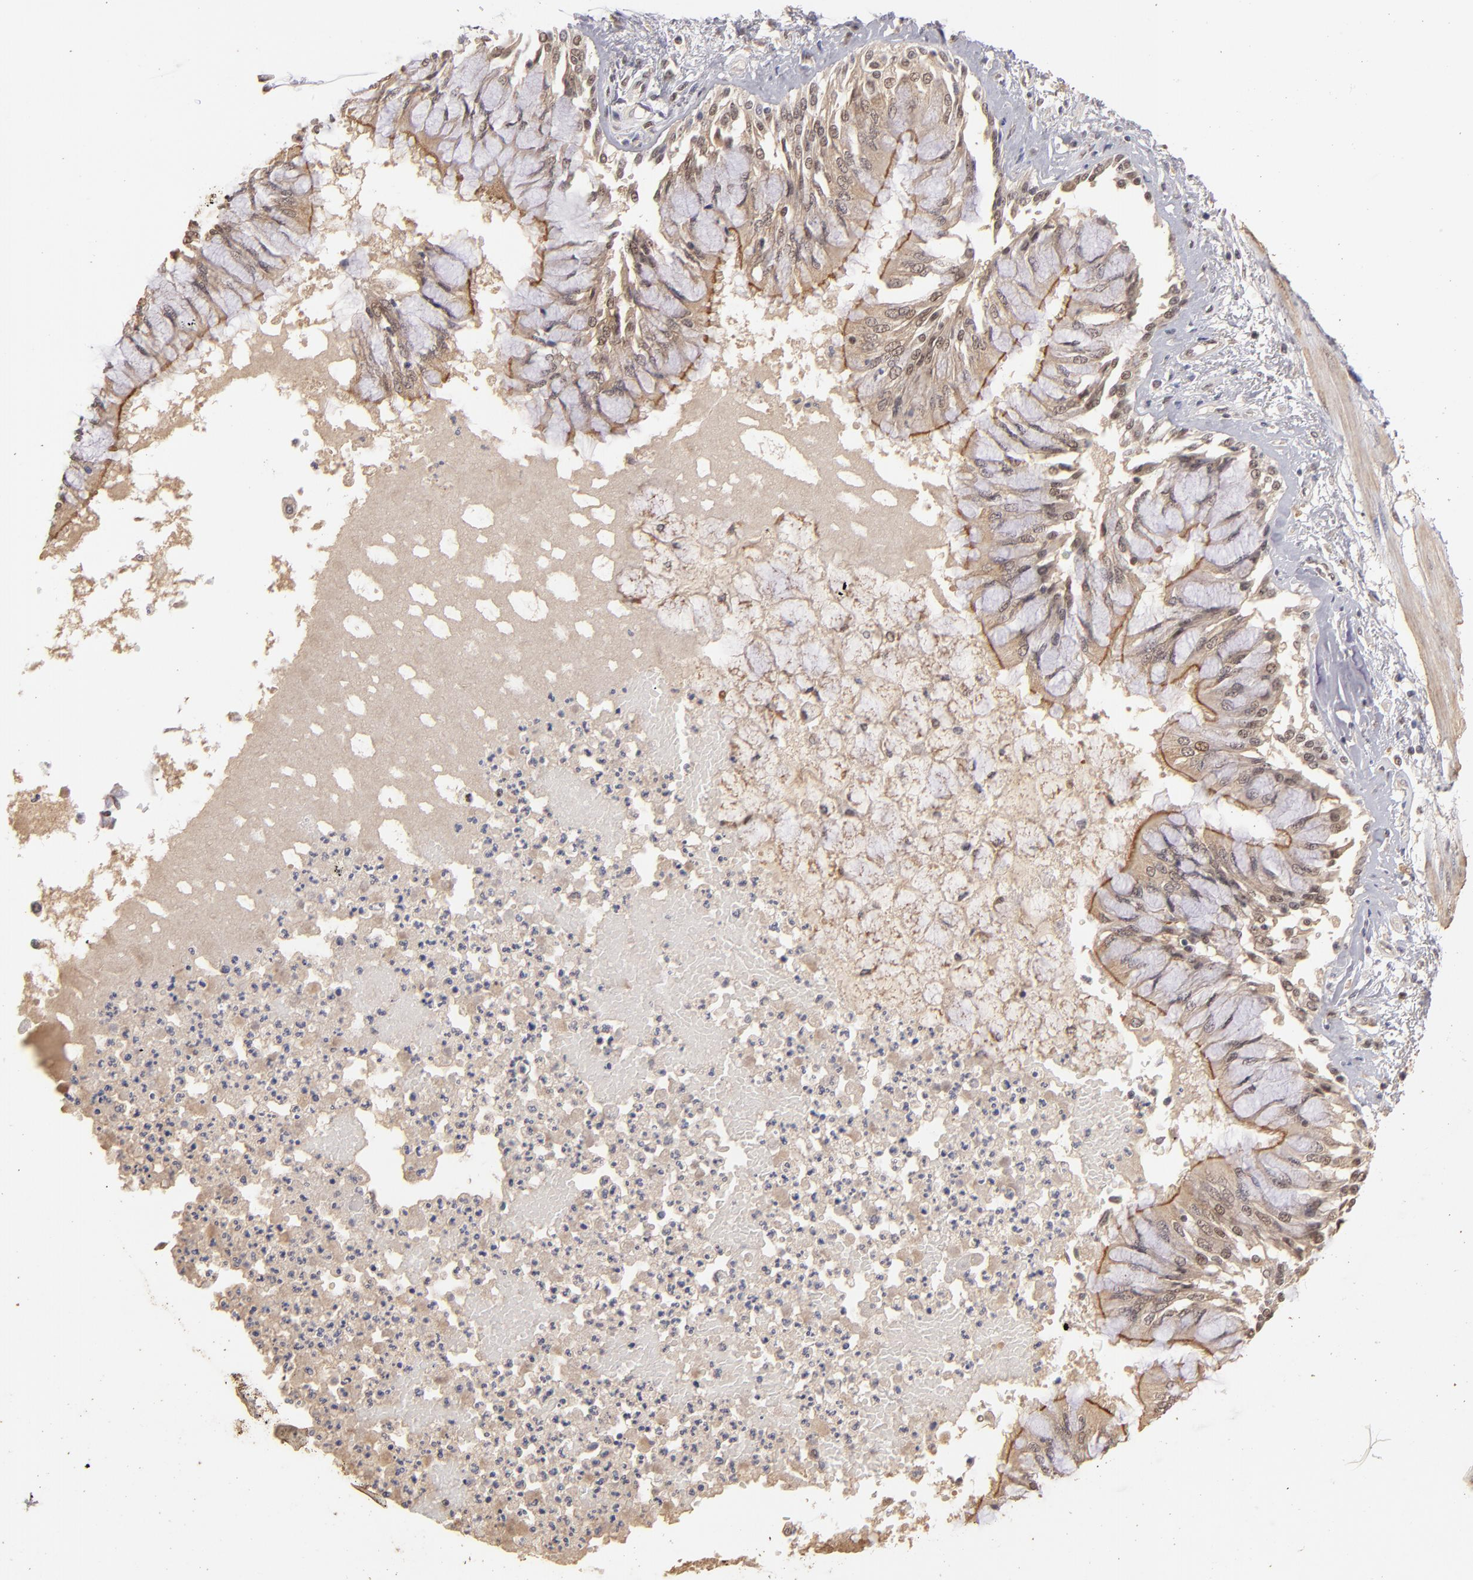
{"staining": {"intensity": "moderate", "quantity": ">75%", "location": "cytoplasmic/membranous,nuclear"}, "tissue": "bronchus", "cell_type": "Respiratory epithelial cells", "image_type": "normal", "snomed": [{"axis": "morphology", "description": "Normal tissue, NOS"}, {"axis": "topography", "description": "Cartilage tissue"}, {"axis": "topography", "description": "Bronchus"}, {"axis": "topography", "description": "Lung"}], "caption": "Immunohistochemistry (IHC) of benign bronchus exhibits medium levels of moderate cytoplasmic/membranous,nuclear expression in about >75% of respiratory epithelial cells. The staining is performed using DAB (3,3'-diaminobenzidine) brown chromogen to label protein expression. The nuclei are counter-stained blue using hematoxylin.", "gene": "CLOCK", "patient": {"sex": "female", "age": 49}}